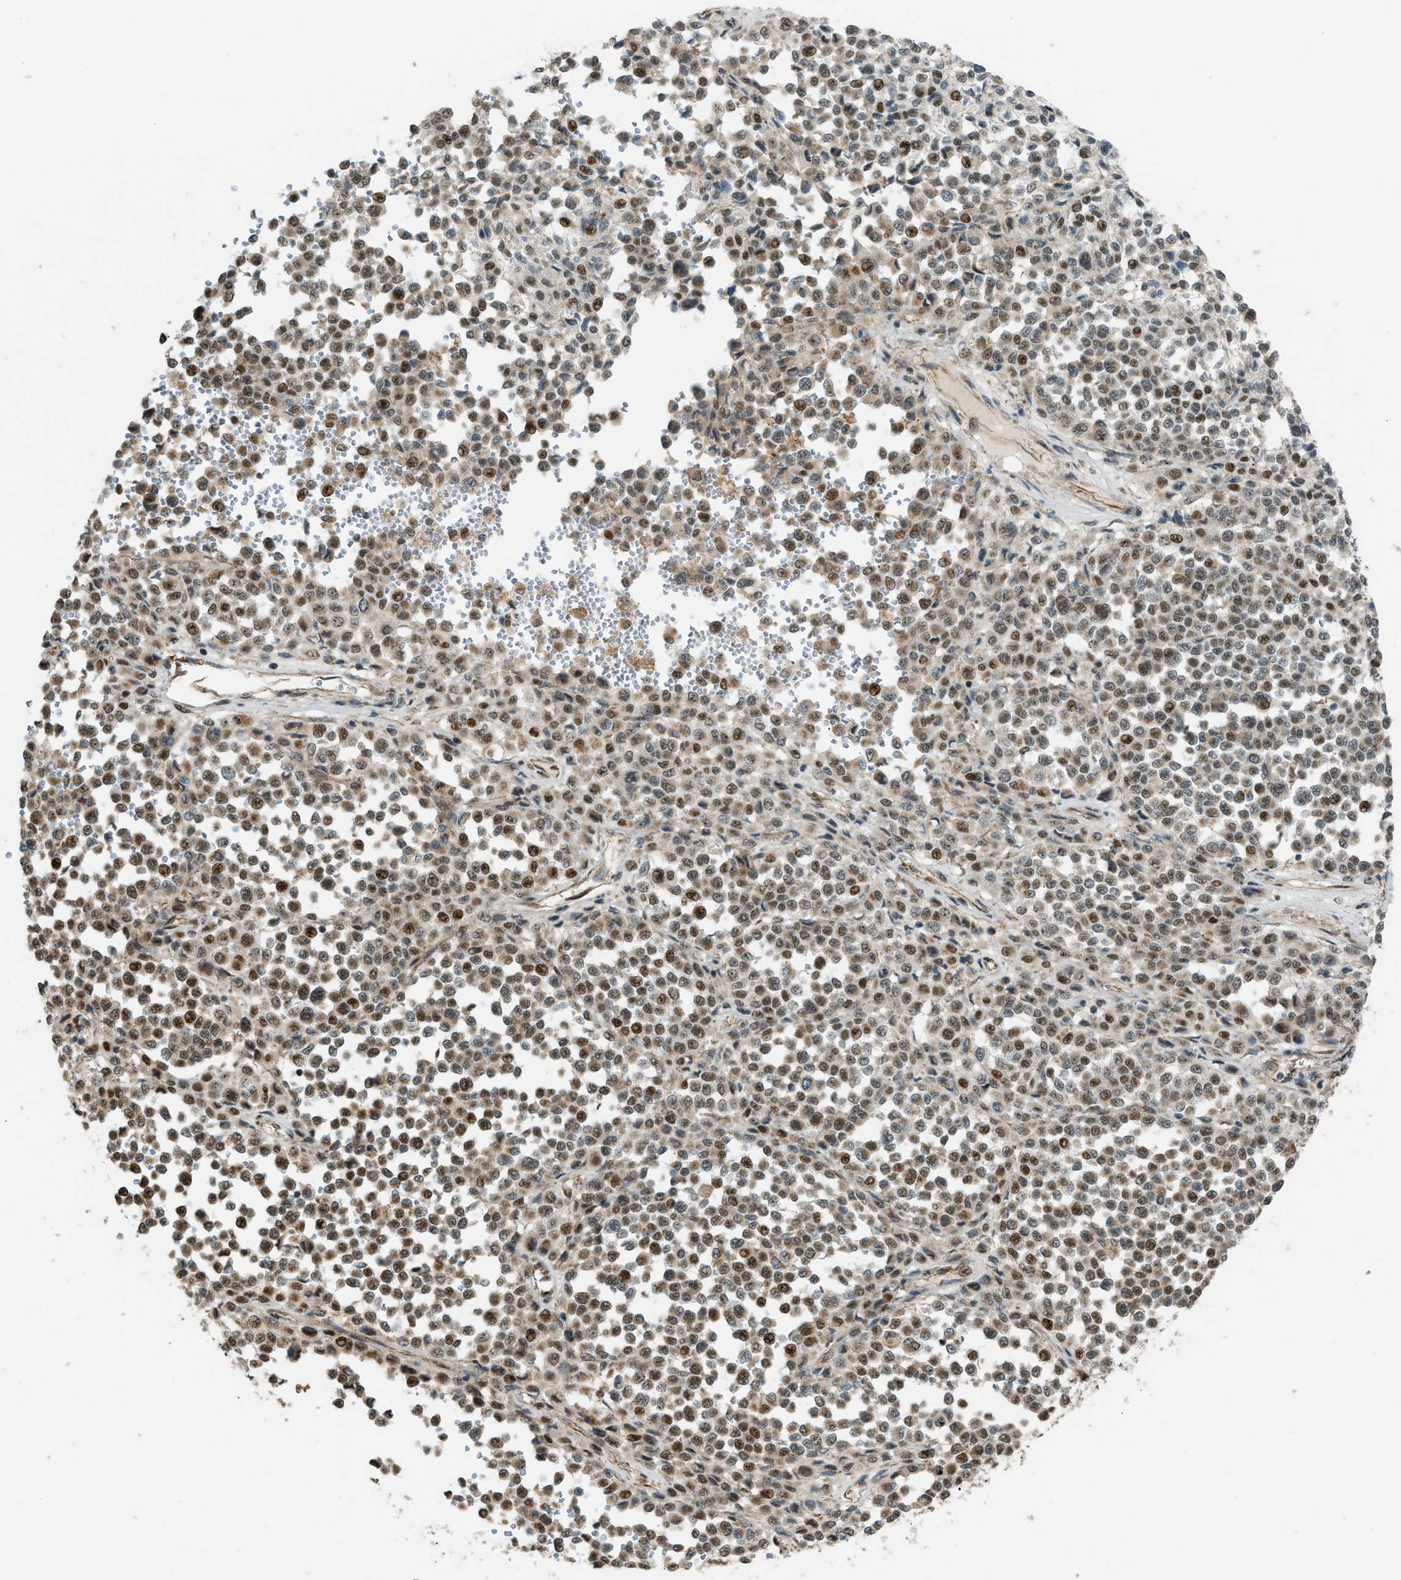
{"staining": {"intensity": "weak", "quantity": ">75%", "location": "cytoplasmic/membranous,nuclear"}, "tissue": "melanoma", "cell_type": "Tumor cells", "image_type": "cancer", "snomed": [{"axis": "morphology", "description": "Malignant melanoma, Metastatic site"}, {"axis": "topography", "description": "Pancreas"}], "caption": "Malignant melanoma (metastatic site) stained with a brown dye demonstrates weak cytoplasmic/membranous and nuclear positive expression in approximately >75% of tumor cells.", "gene": "CCDC186", "patient": {"sex": "female", "age": 30}}